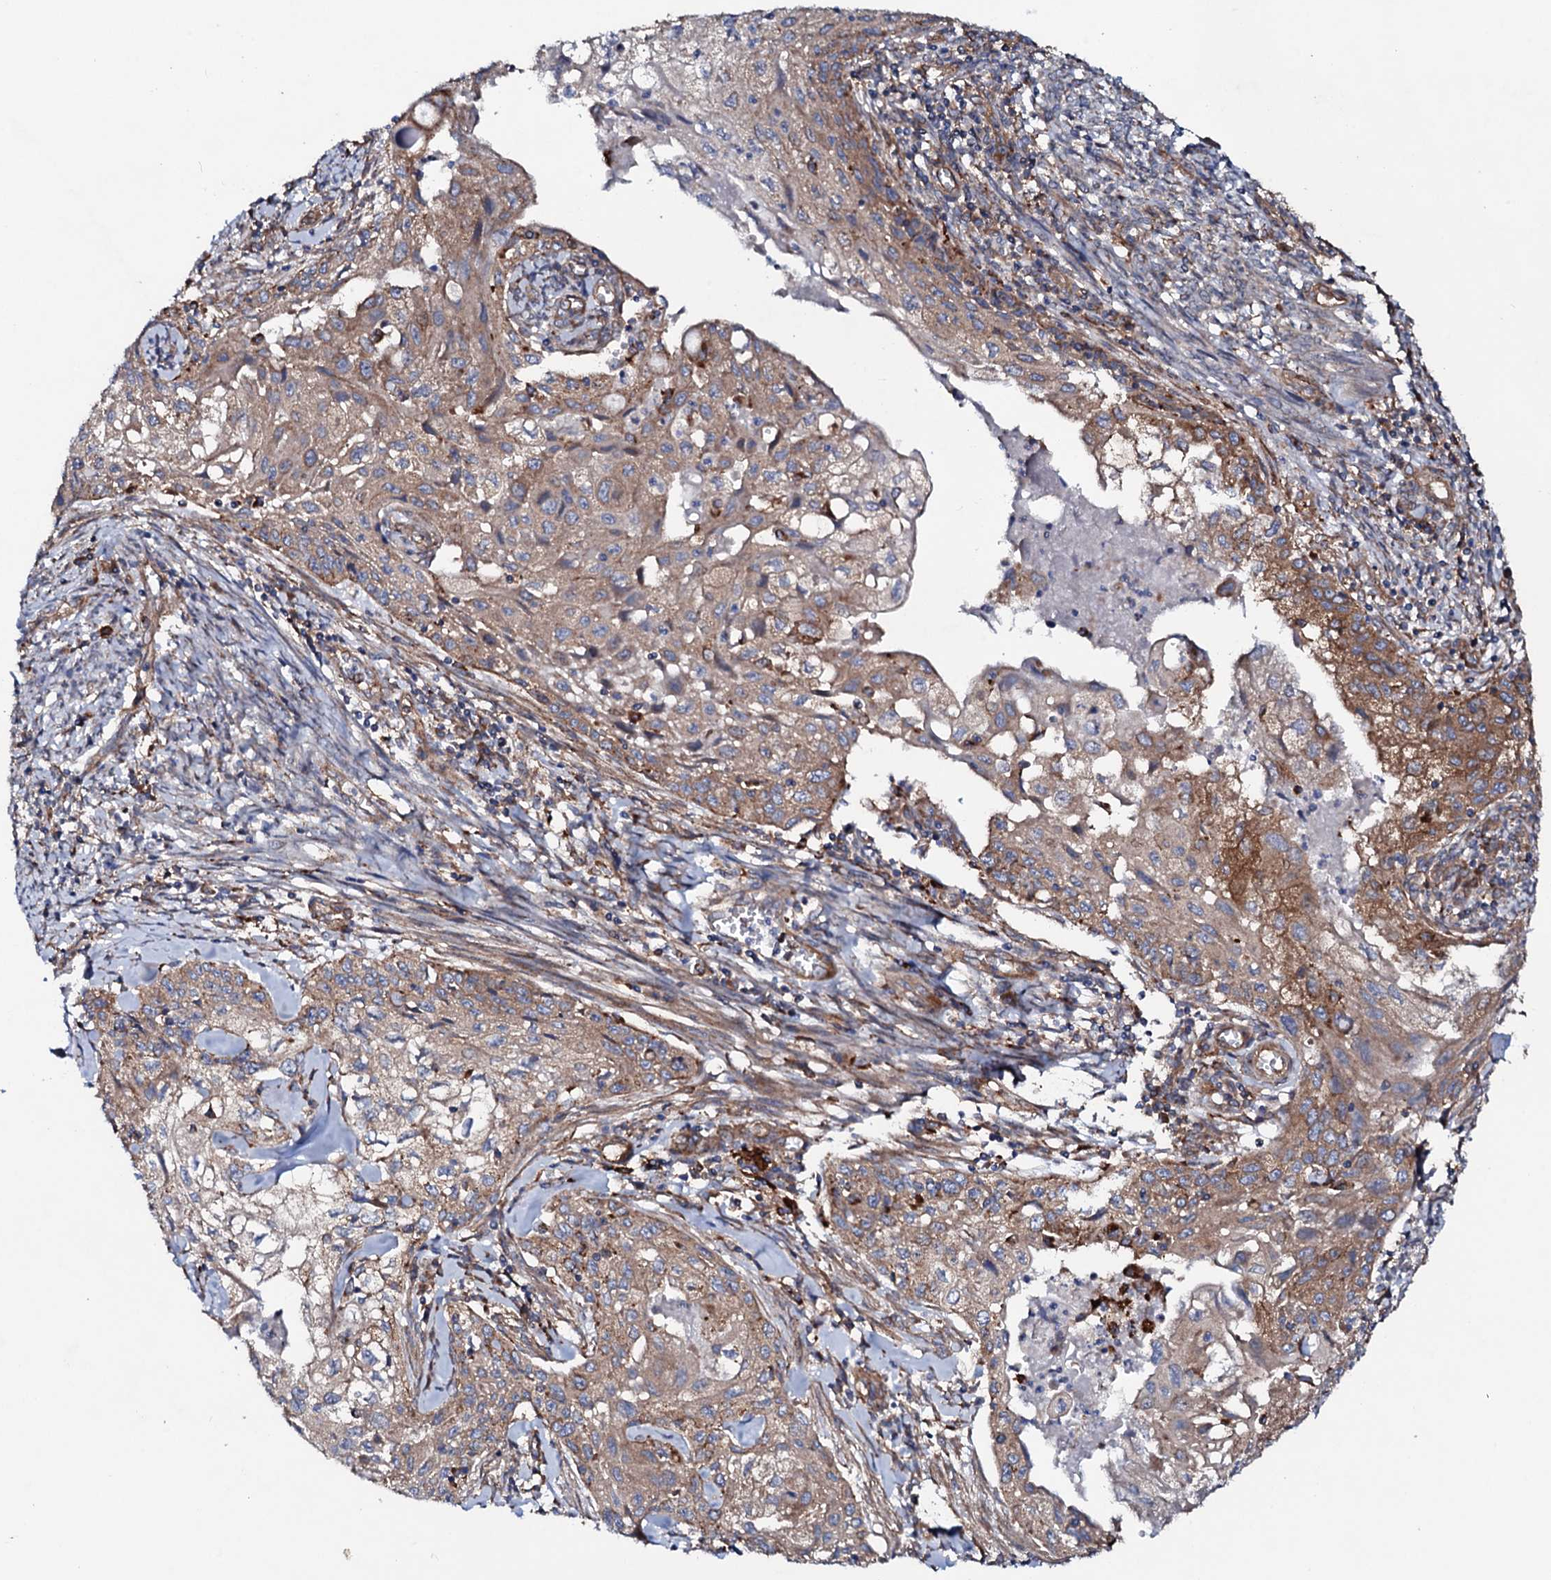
{"staining": {"intensity": "moderate", "quantity": "25%-75%", "location": "cytoplasmic/membranous"}, "tissue": "cervical cancer", "cell_type": "Tumor cells", "image_type": "cancer", "snomed": [{"axis": "morphology", "description": "Squamous cell carcinoma, NOS"}, {"axis": "topography", "description": "Cervix"}], "caption": "Protein expression analysis of cervical cancer (squamous cell carcinoma) demonstrates moderate cytoplasmic/membranous positivity in approximately 25%-75% of tumor cells.", "gene": "P2RX4", "patient": {"sex": "female", "age": 67}}